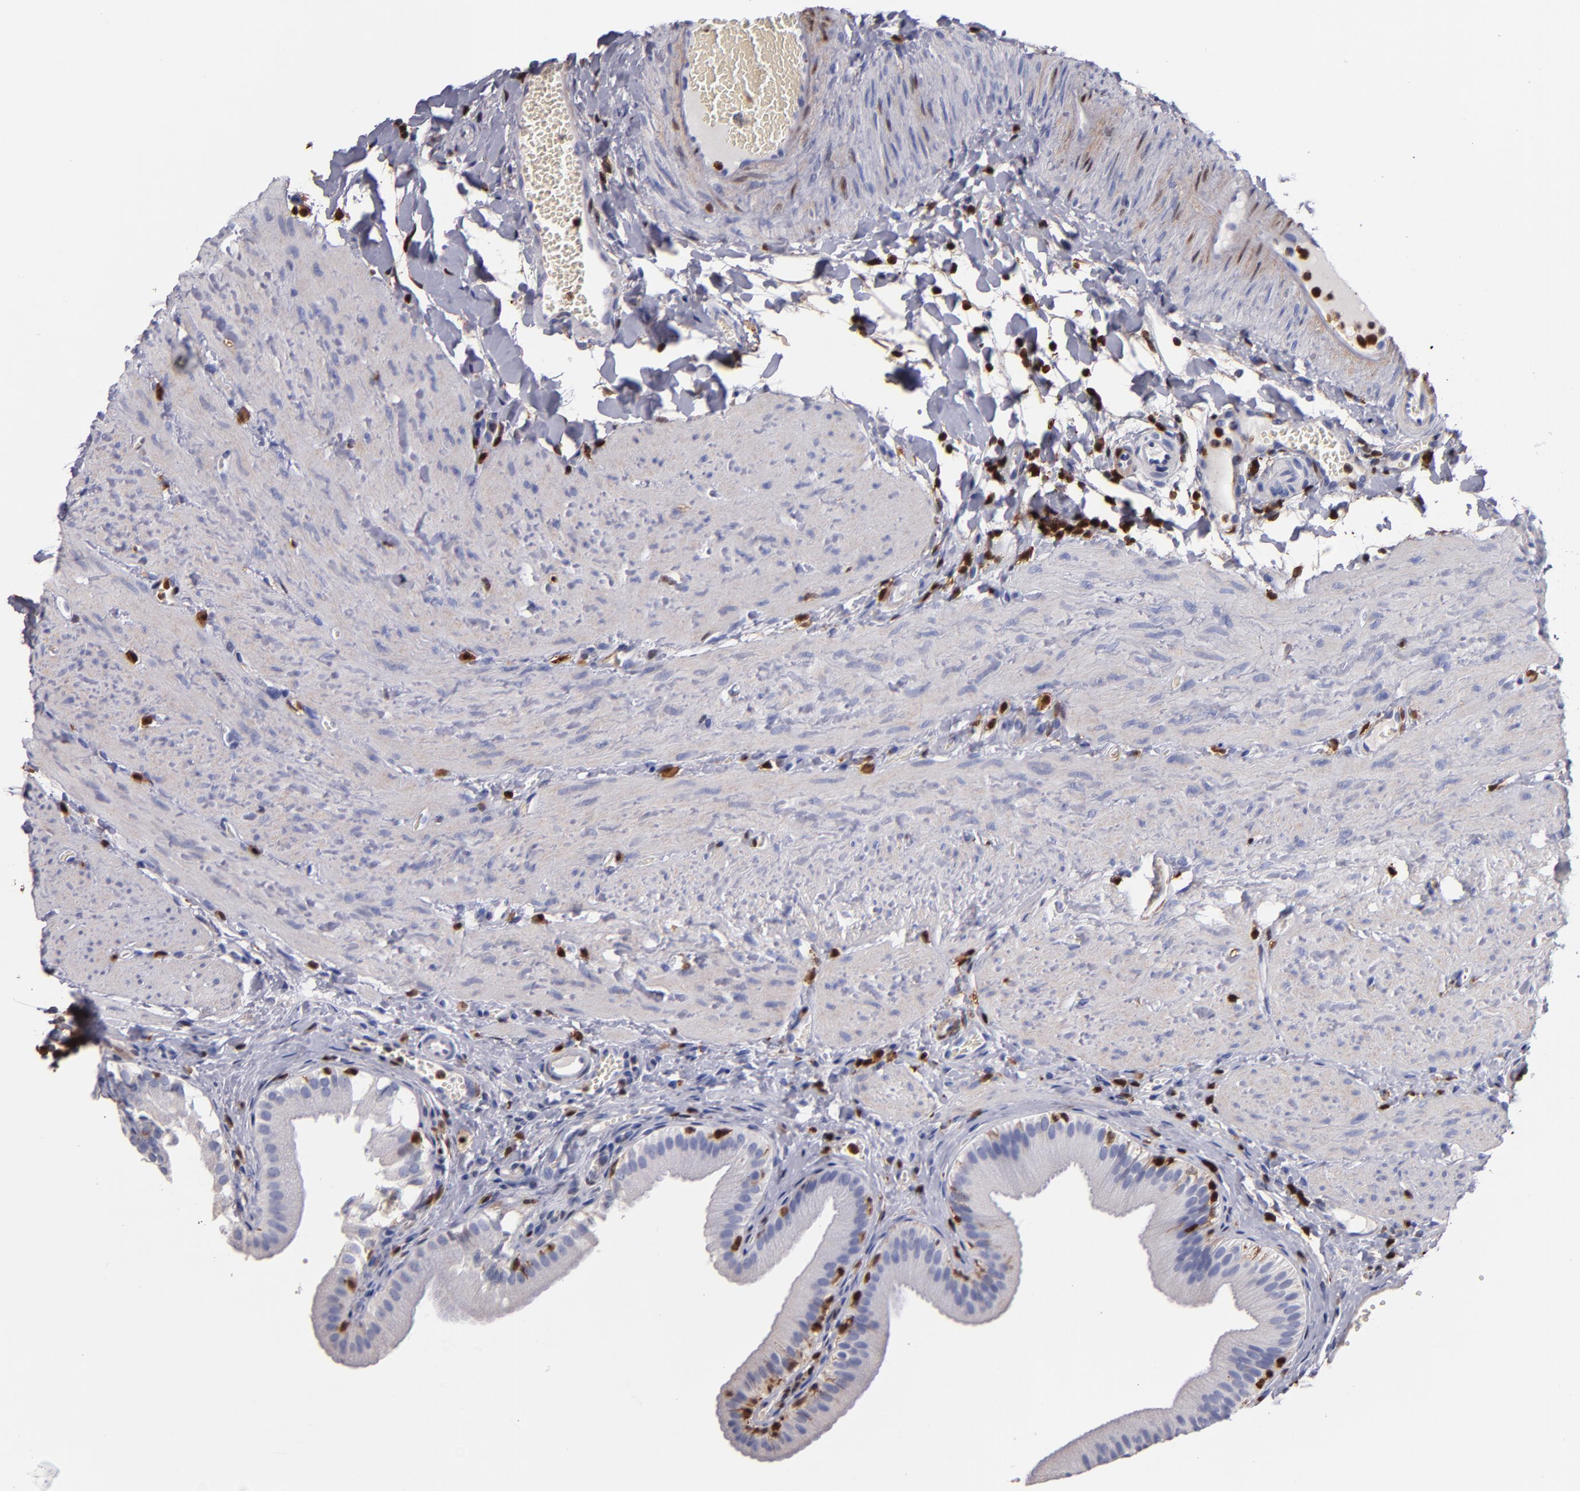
{"staining": {"intensity": "negative", "quantity": "none", "location": "none"}, "tissue": "gallbladder", "cell_type": "Glandular cells", "image_type": "normal", "snomed": [{"axis": "morphology", "description": "Normal tissue, NOS"}, {"axis": "topography", "description": "Gallbladder"}], "caption": "Gallbladder was stained to show a protein in brown. There is no significant positivity in glandular cells. The staining is performed using DAB brown chromogen with nuclei counter-stained in using hematoxylin.", "gene": "S100A4", "patient": {"sex": "female", "age": 24}}